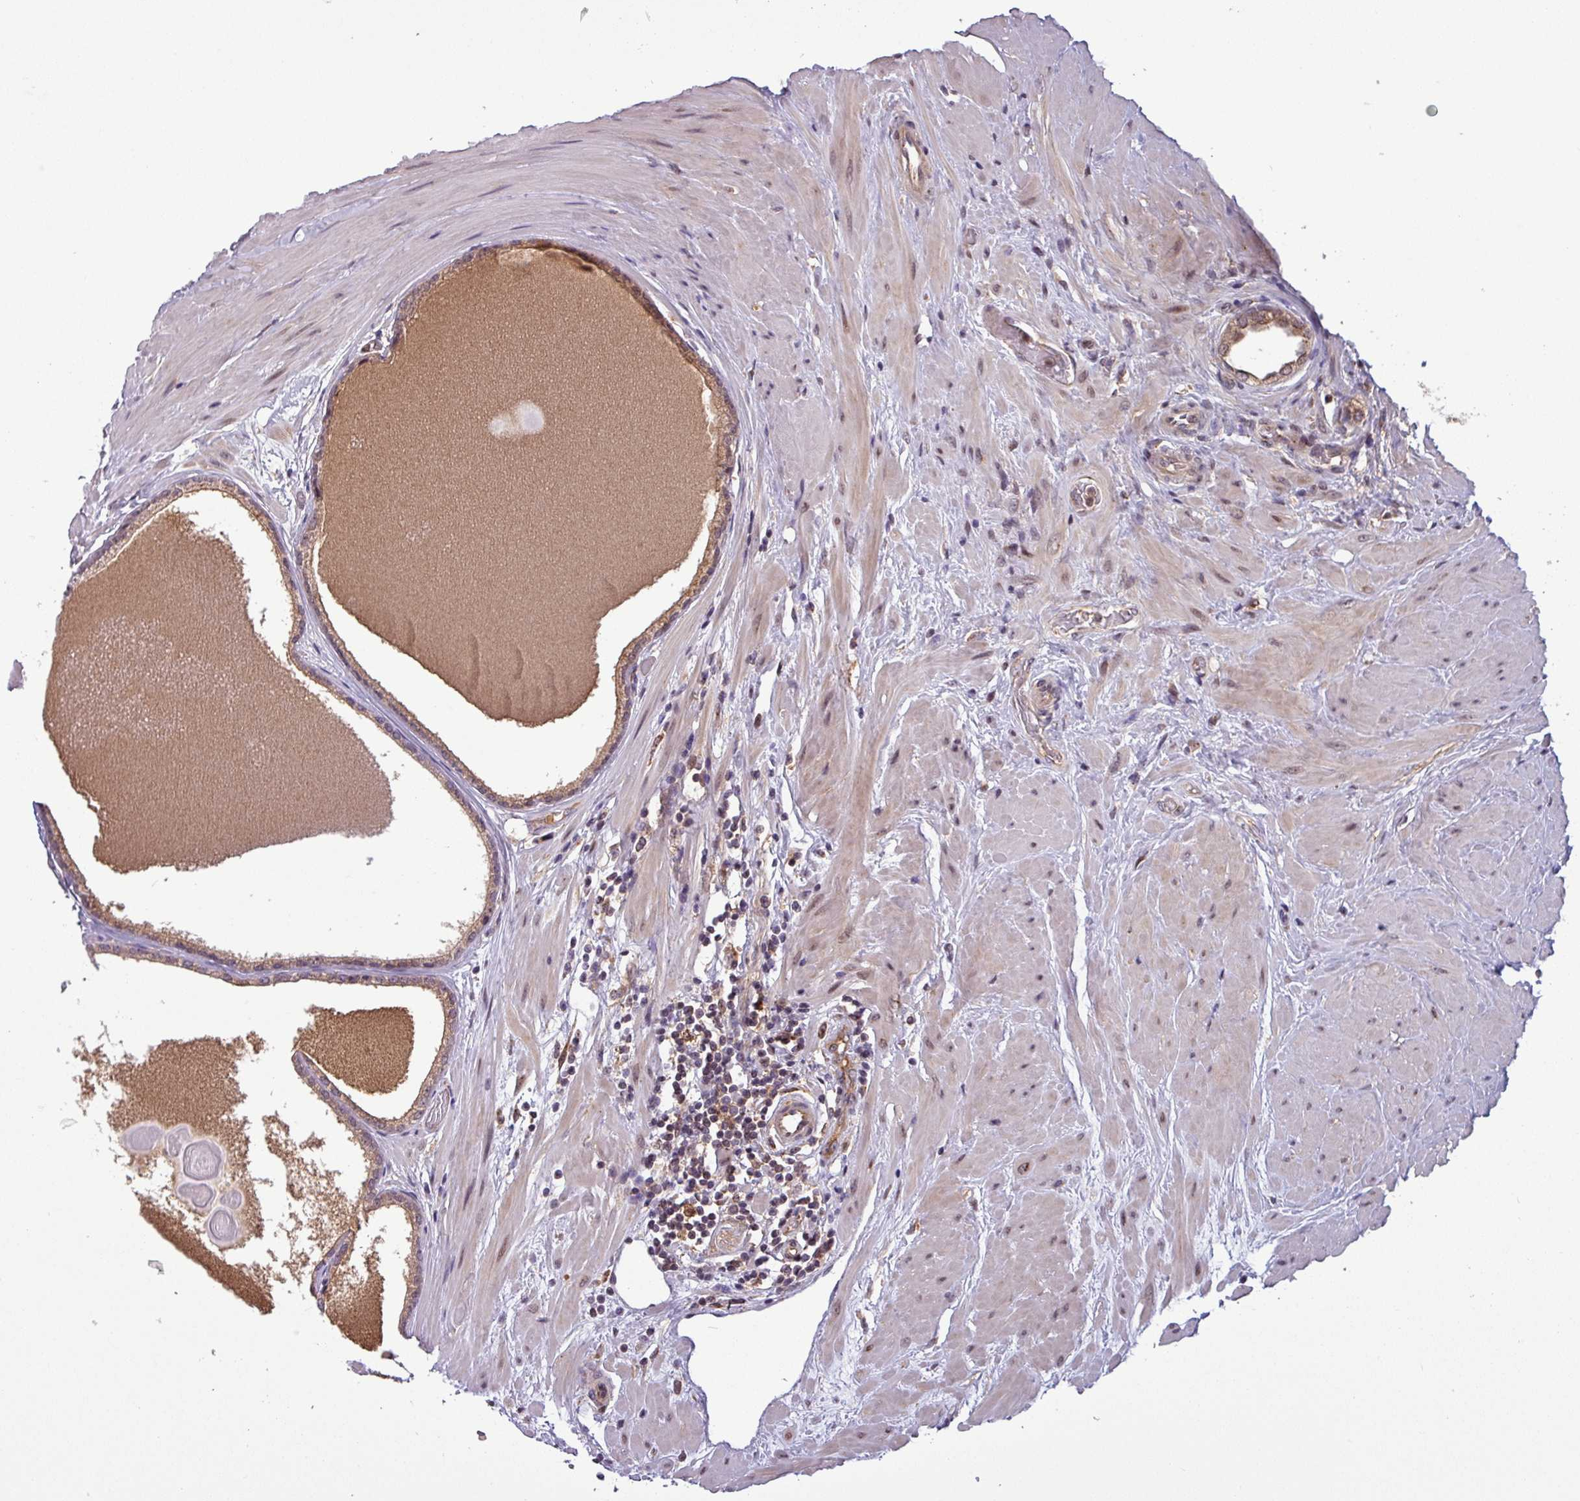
{"staining": {"intensity": "moderate", "quantity": "25%-75%", "location": "cytoplasmic/membranous"}, "tissue": "prostate", "cell_type": "Glandular cells", "image_type": "normal", "snomed": [{"axis": "morphology", "description": "Normal tissue, NOS"}, {"axis": "topography", "description": "Prostate"}], "caption": "Unremarkable prostate was stained to show a protein in brown. There is medium levels of moderate cytoplasmic/membranous expression in about 25%-75% of glandular cells. (DAB IHC, brown staining for protein, blue staining for nuclei).", "gene": "NPFFR1", "patient": {"sex": "male", "age": 48}}